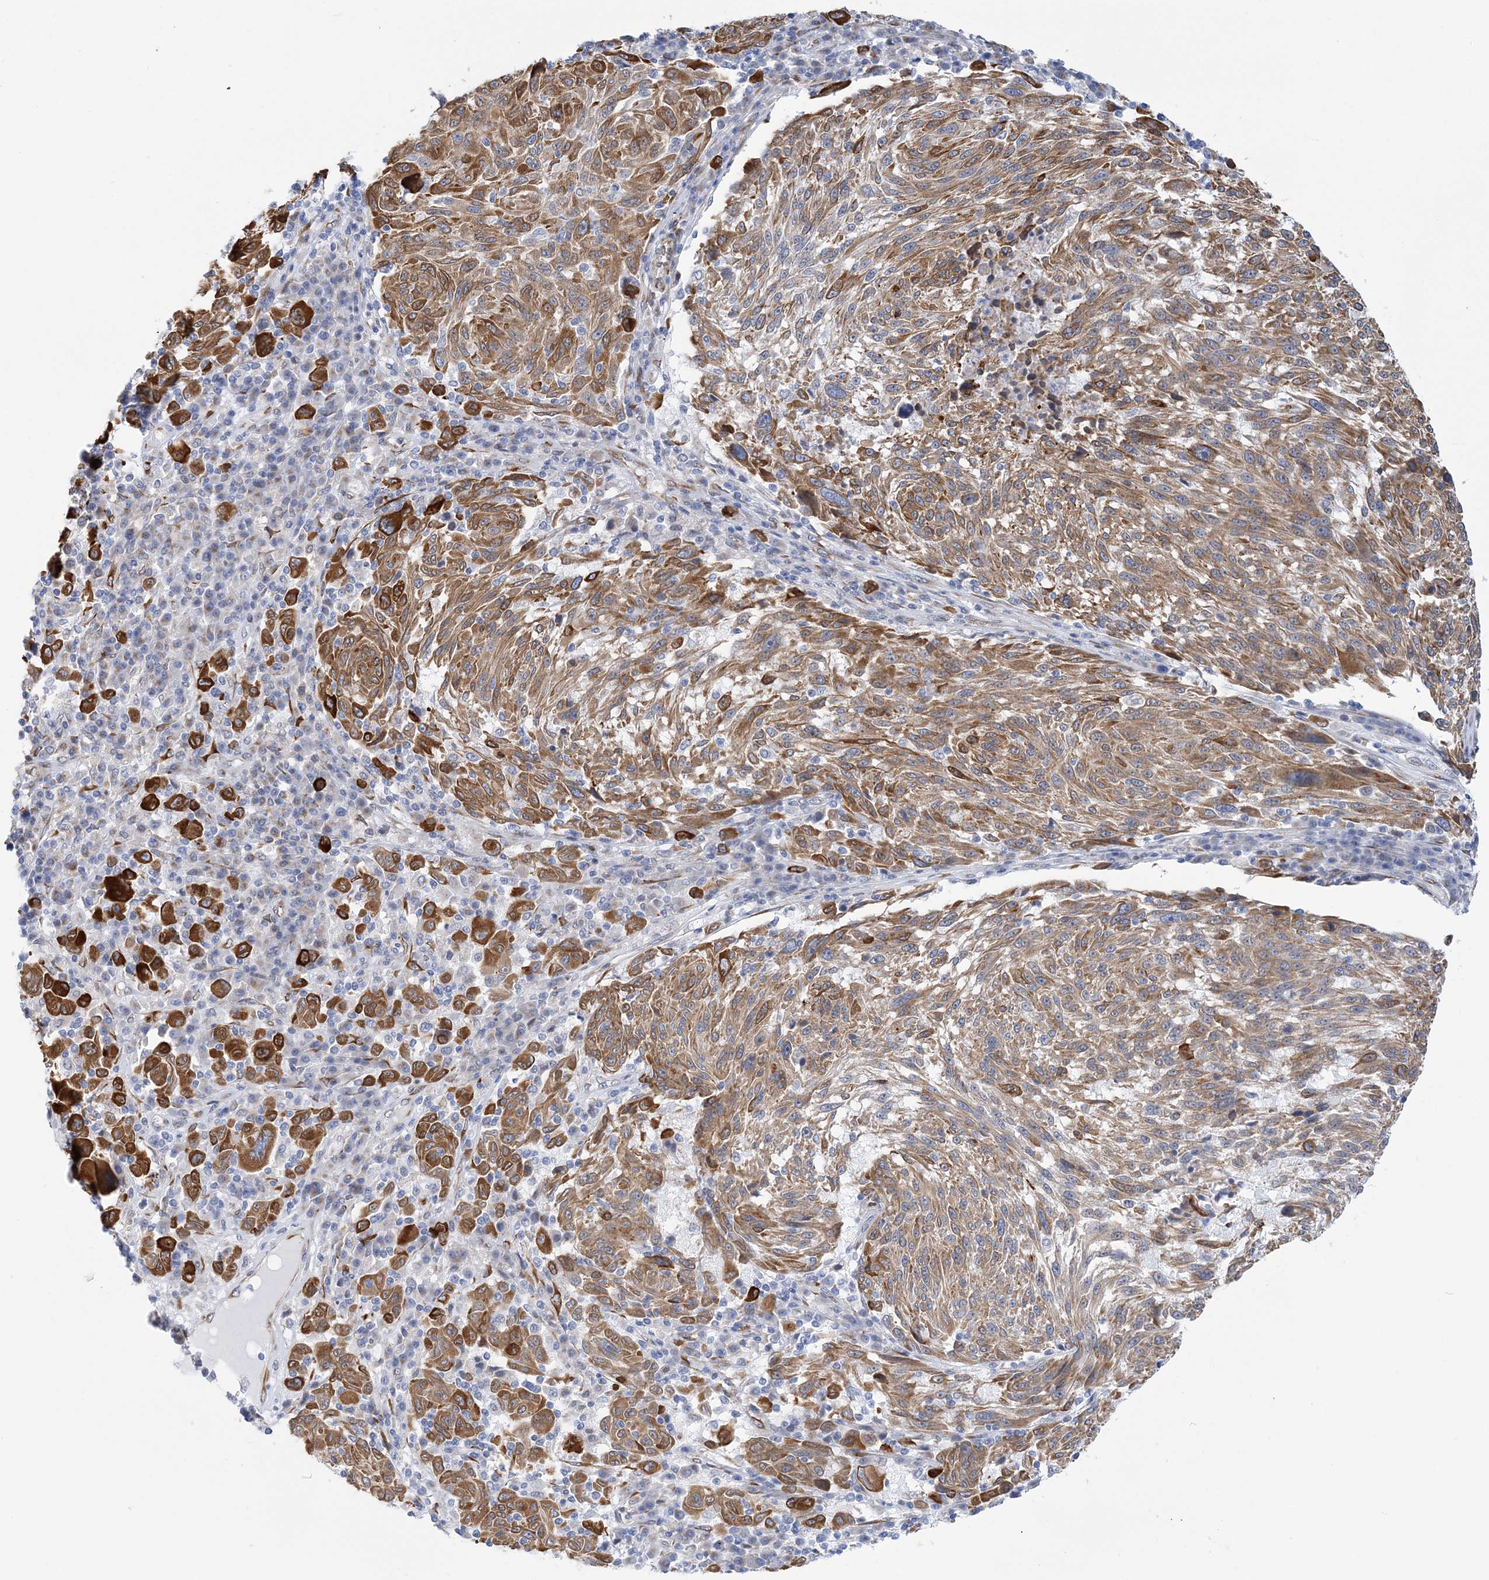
{"staining": {"intensity": "moderate", "quantity": "25%-75%", "location": "cytoplasmic/membranous"}, "tissue": "melanoma", "cell_type": "Tumor cells", "image_type": "cancer", "snomed": [{"axis": "morphology", "description": "Malignant melanoma, NOS"}, {"axis": "topography", "description": "Skin"}], "caption": "High-power microscopy captured an immunohistochemistry histopathology image of malignant melanoma, revealing moderate cytoplasmic/membranous staining in approximately 25%-75% of tumor cells.", "gene": "PLEKHG4B", "patient": {"sex": "male", "age": 53}}